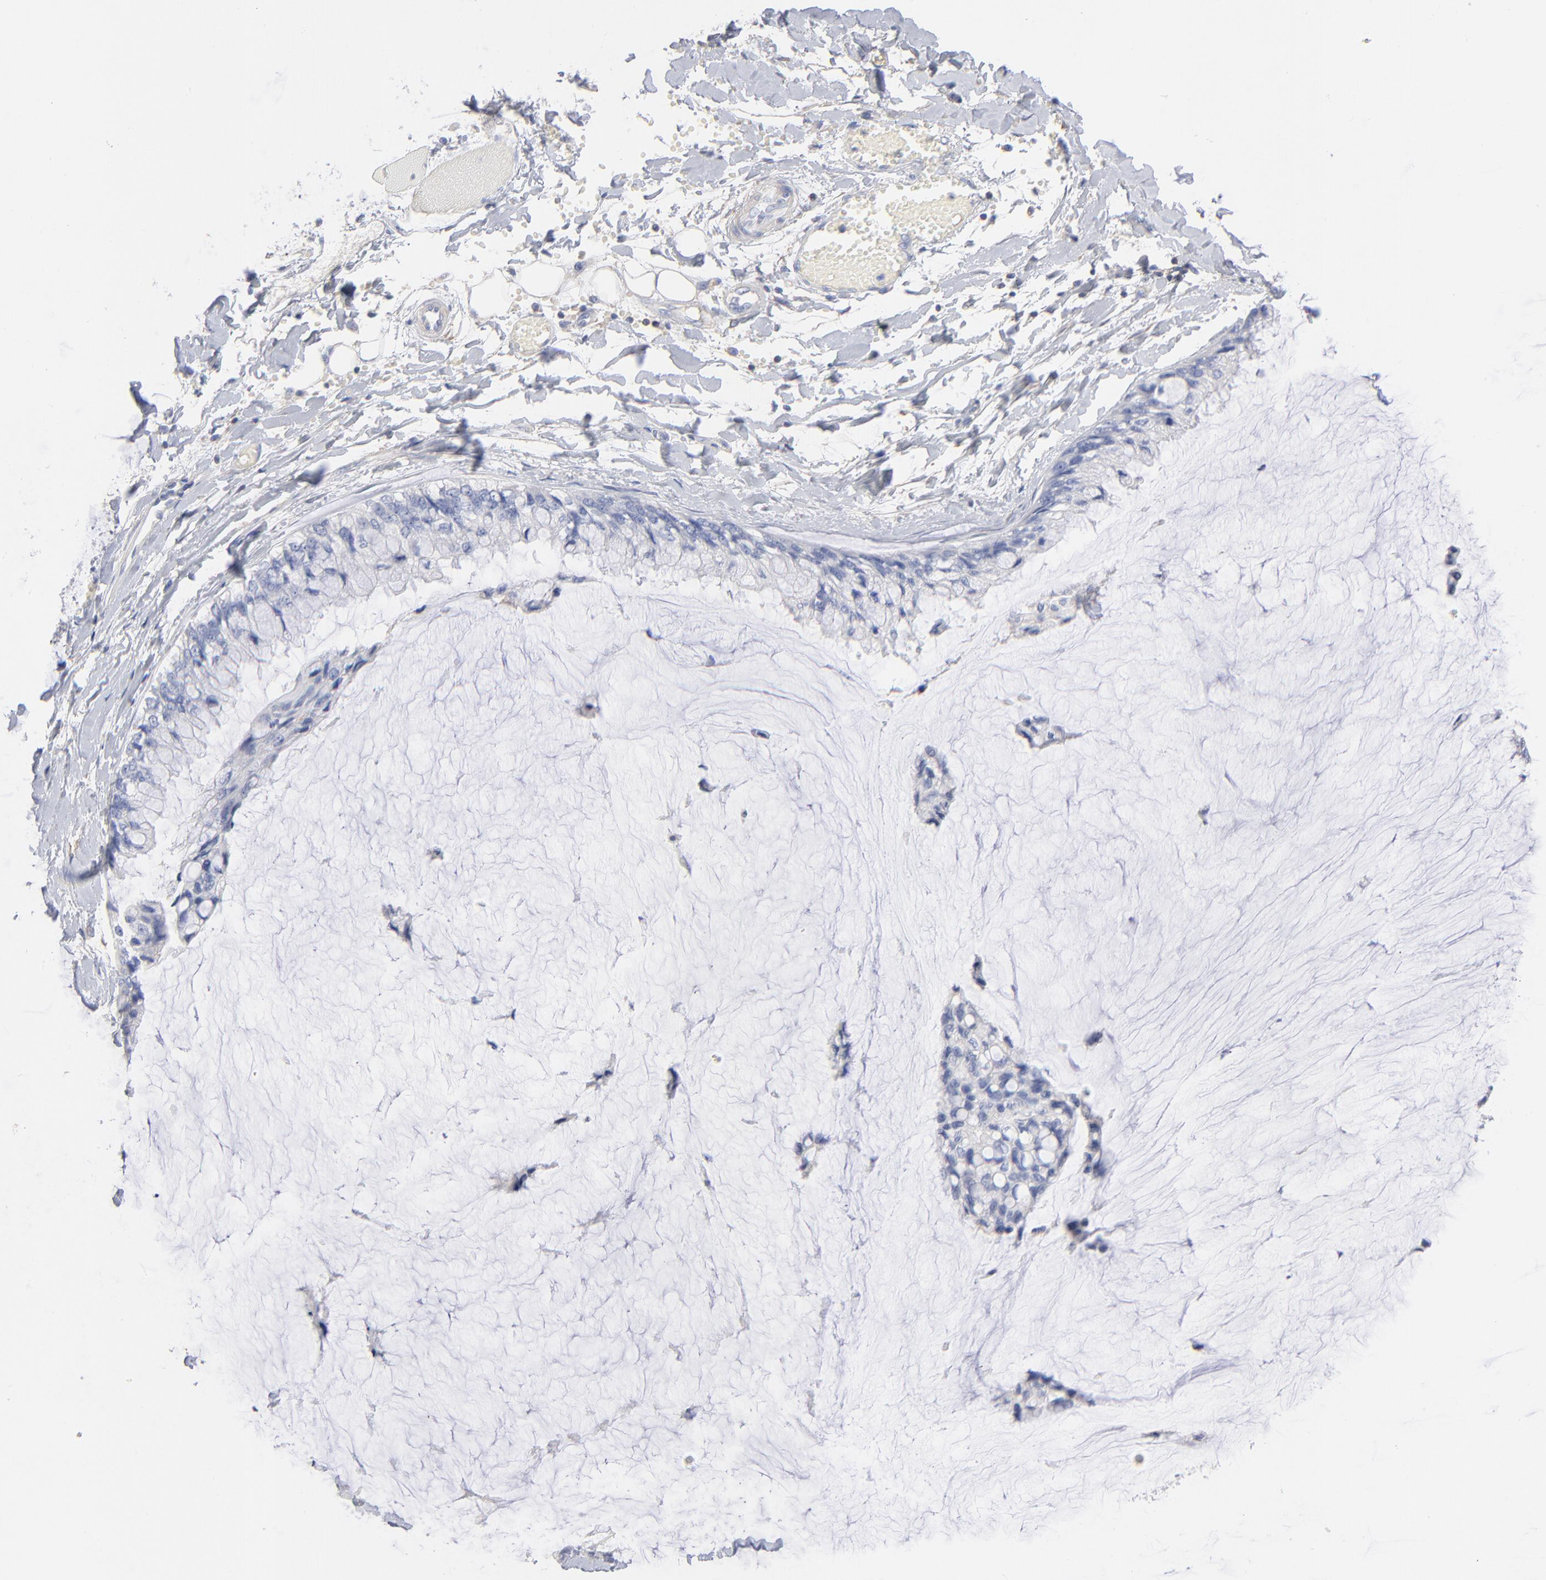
{"staining": {"intensity": "negative", "quantity": "none", "location": "none"}, "tissue": "ovarian cancer", "cell_type": "Tumor cells", "image_type": "cancer", "snomed": [{"axis": "morphology", "description": "Cystadenocarcinoma, mucinous, NOS"}, {"axis": "topography", "description": "Ovary"}], "caption": "There is no significant staining in tumor cells of ovarian cancer (mucinous cystadenocarcinoma).", "gene": "SEPTIN6", "patient": {"sex": "female", "age": 39}}